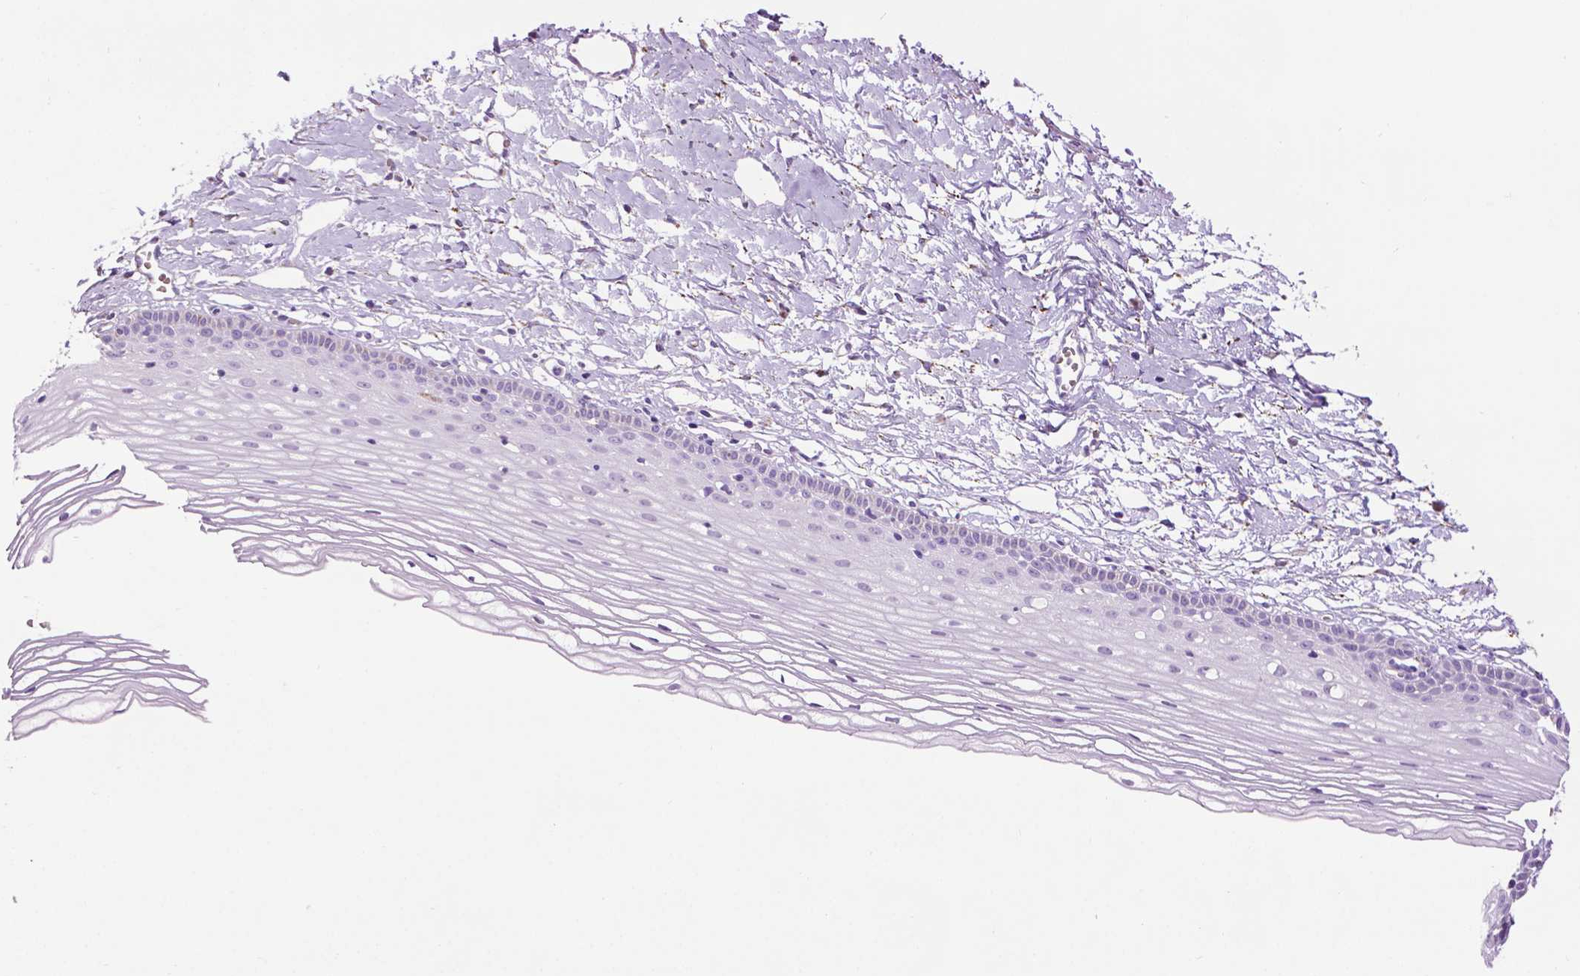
{"staining": {"intensity": "negative", "quantity": "none", "location": "none"}, "tissue": "cervix", "cell_type": "Glandular cells", "image_type": "normal", "snomed": [{"axis": "morphology", "description": "Normal tissue, NOS"}, {"axis": "topography", "description": "Cervix"}], "caption": "DAB immunohistochemical staining of normal human cervix demonstrates no significant staining in glandular cells. (DAB IHC visualized using brightfield microscopy, high magnification).", "gene": "TMEM132E", "patient": {"sex": "female", "age": 40}}